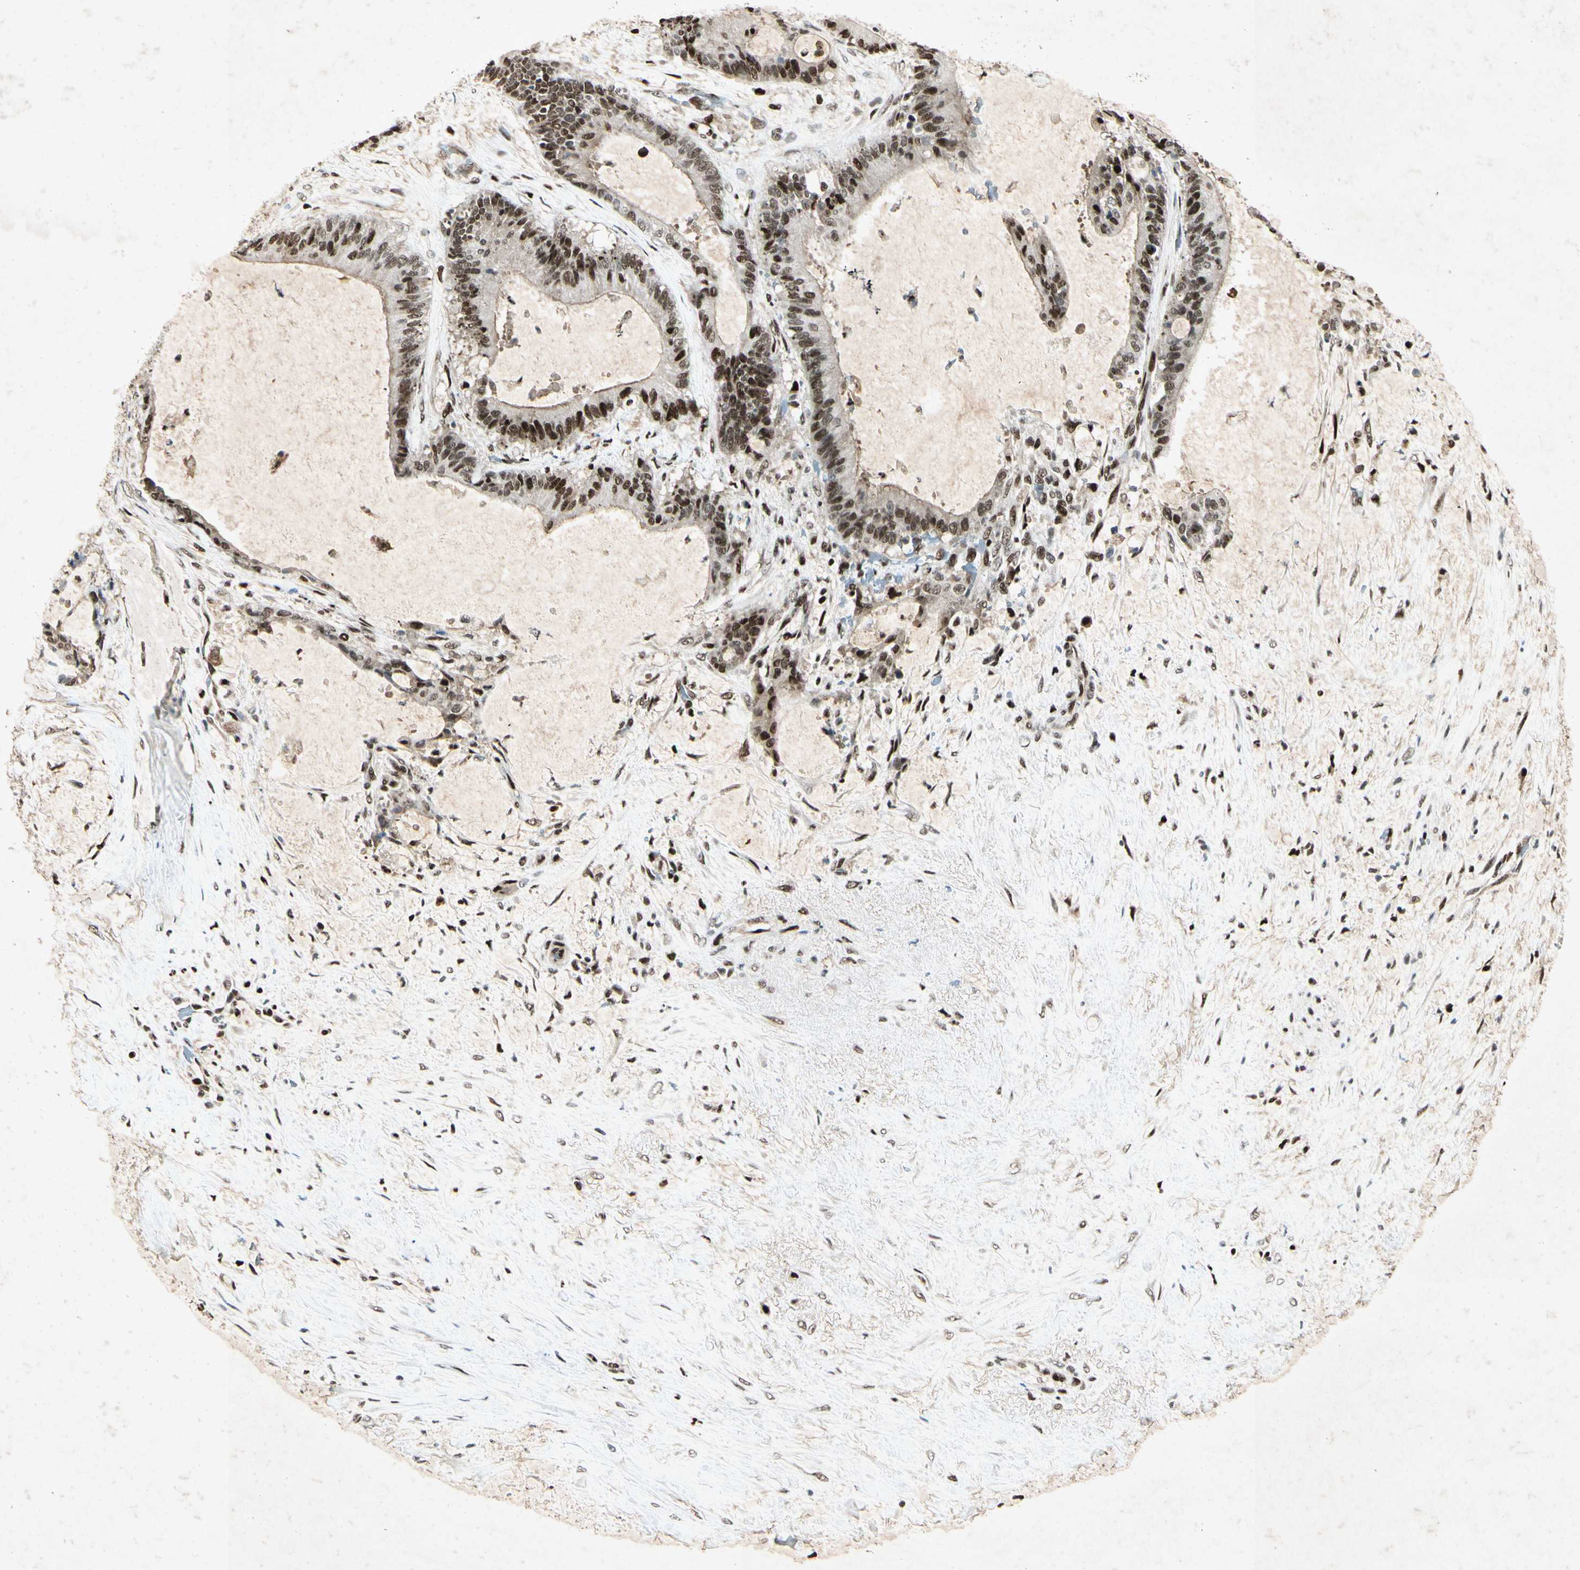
{"staining": {"intensity": "strong", "quantity": ">75%", "location": "nuclear"}, "tissue": "liver cancer", "cell_type": "Tumor cells", "image_type": "cancer", "snomed": [{"axis": "morphology", "description": "Cholangiocarcinoma"}, {"axis": "topography", "description": "Liver"}], "caption": "Immunohistochemical staining of human cholangiocarcinoma (liver) shows strong nuclear protein expression in approximately >75% of tumor cells. (DAB (3,3'-diaminobenzidine) IHC with brightfield microscopy, high magnification).", "gene": "RNF43", "patient": {"sex": "female", "age": 73}}